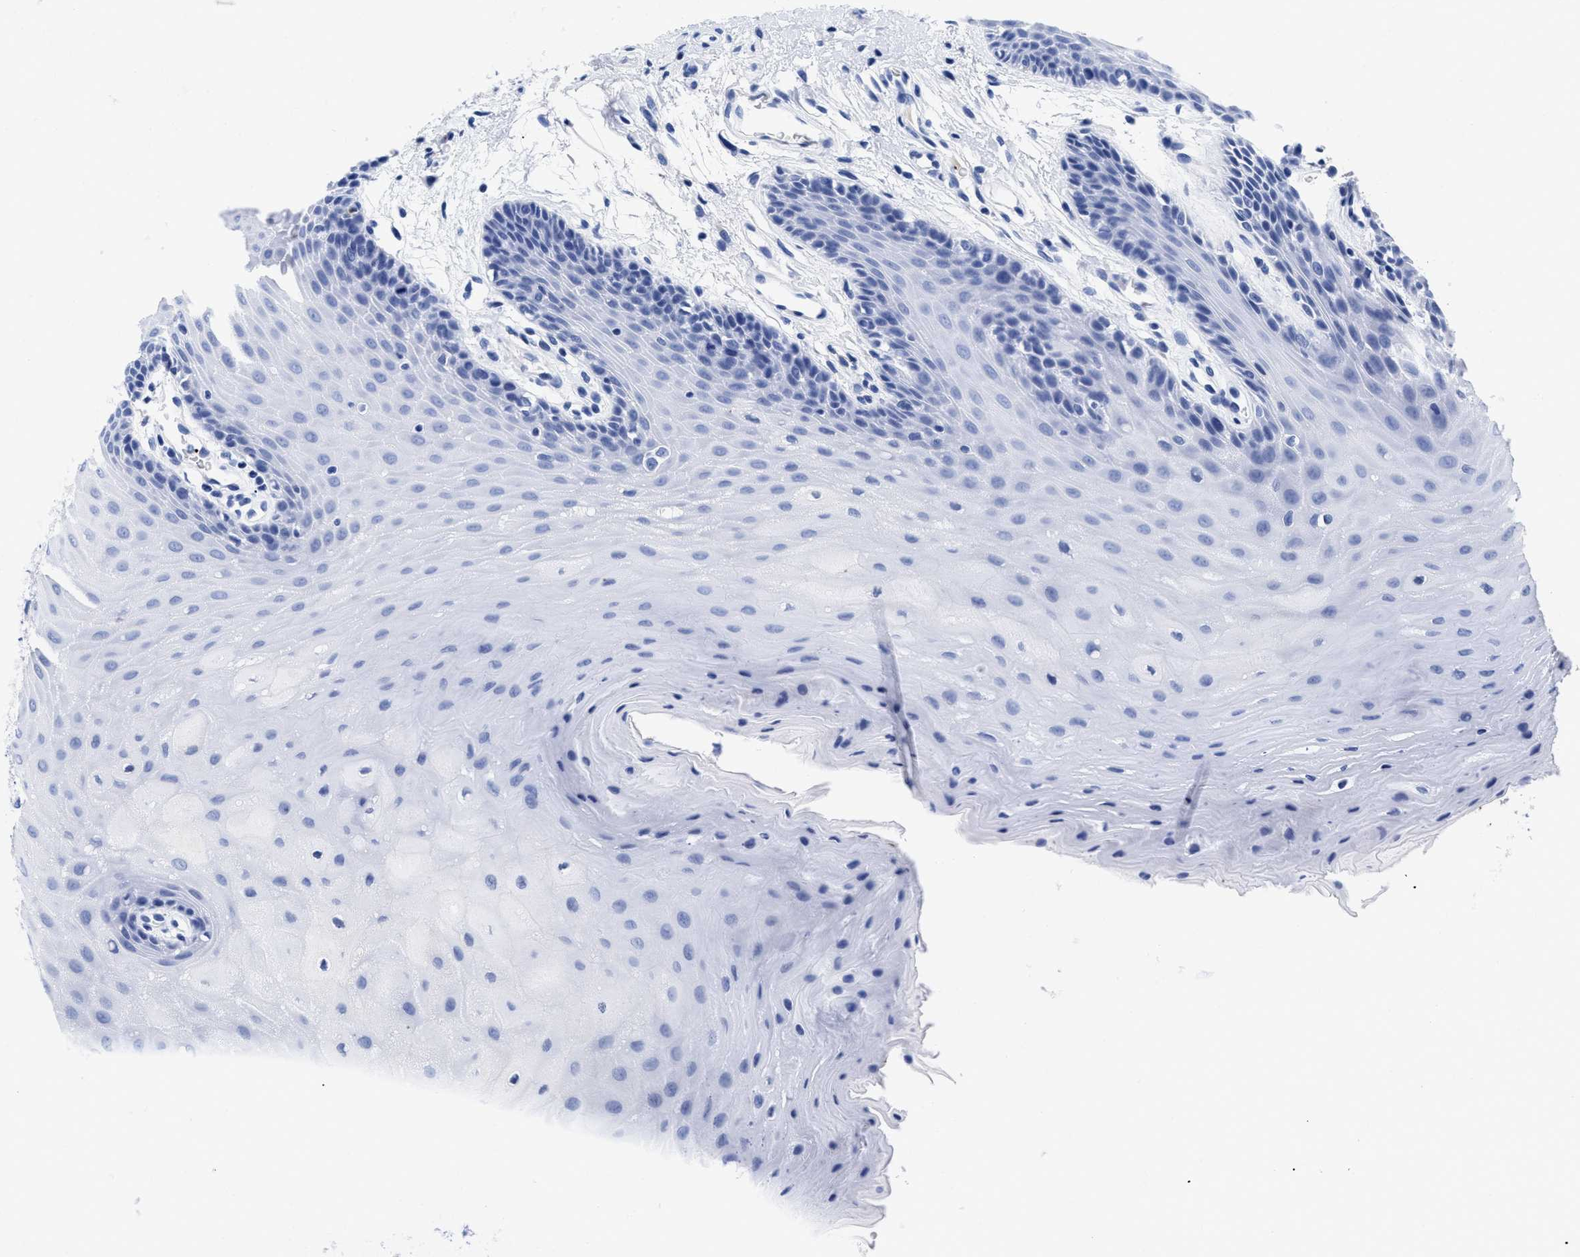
{"staining": {"intensity": "negative", "quantity": "none", "location": "none"}, "tissue": "oral mucosa", "cell_type": "Squamous epithelial cells", "image_type": "normal", "snomed": [{"axis": "morphology", "description": "Normal tissue, NOS"}, {"axis": "morphology", "description": "Squamous cell carcinoma, NOS"}, {"axis": "topography", "description": "Oral tissue"}, {"axis": "topography", "description": "Head-Neck"}], "caption": "Histopathology image shows no protein positivity in squamous epithelial cells of unremarkable oral mucosa. (DAB (3,3'-diaminobenzidine) immunohistochemistry, high magnification).", "gene": "TREML1", "patient": {"sex": "male", "age": 71}}